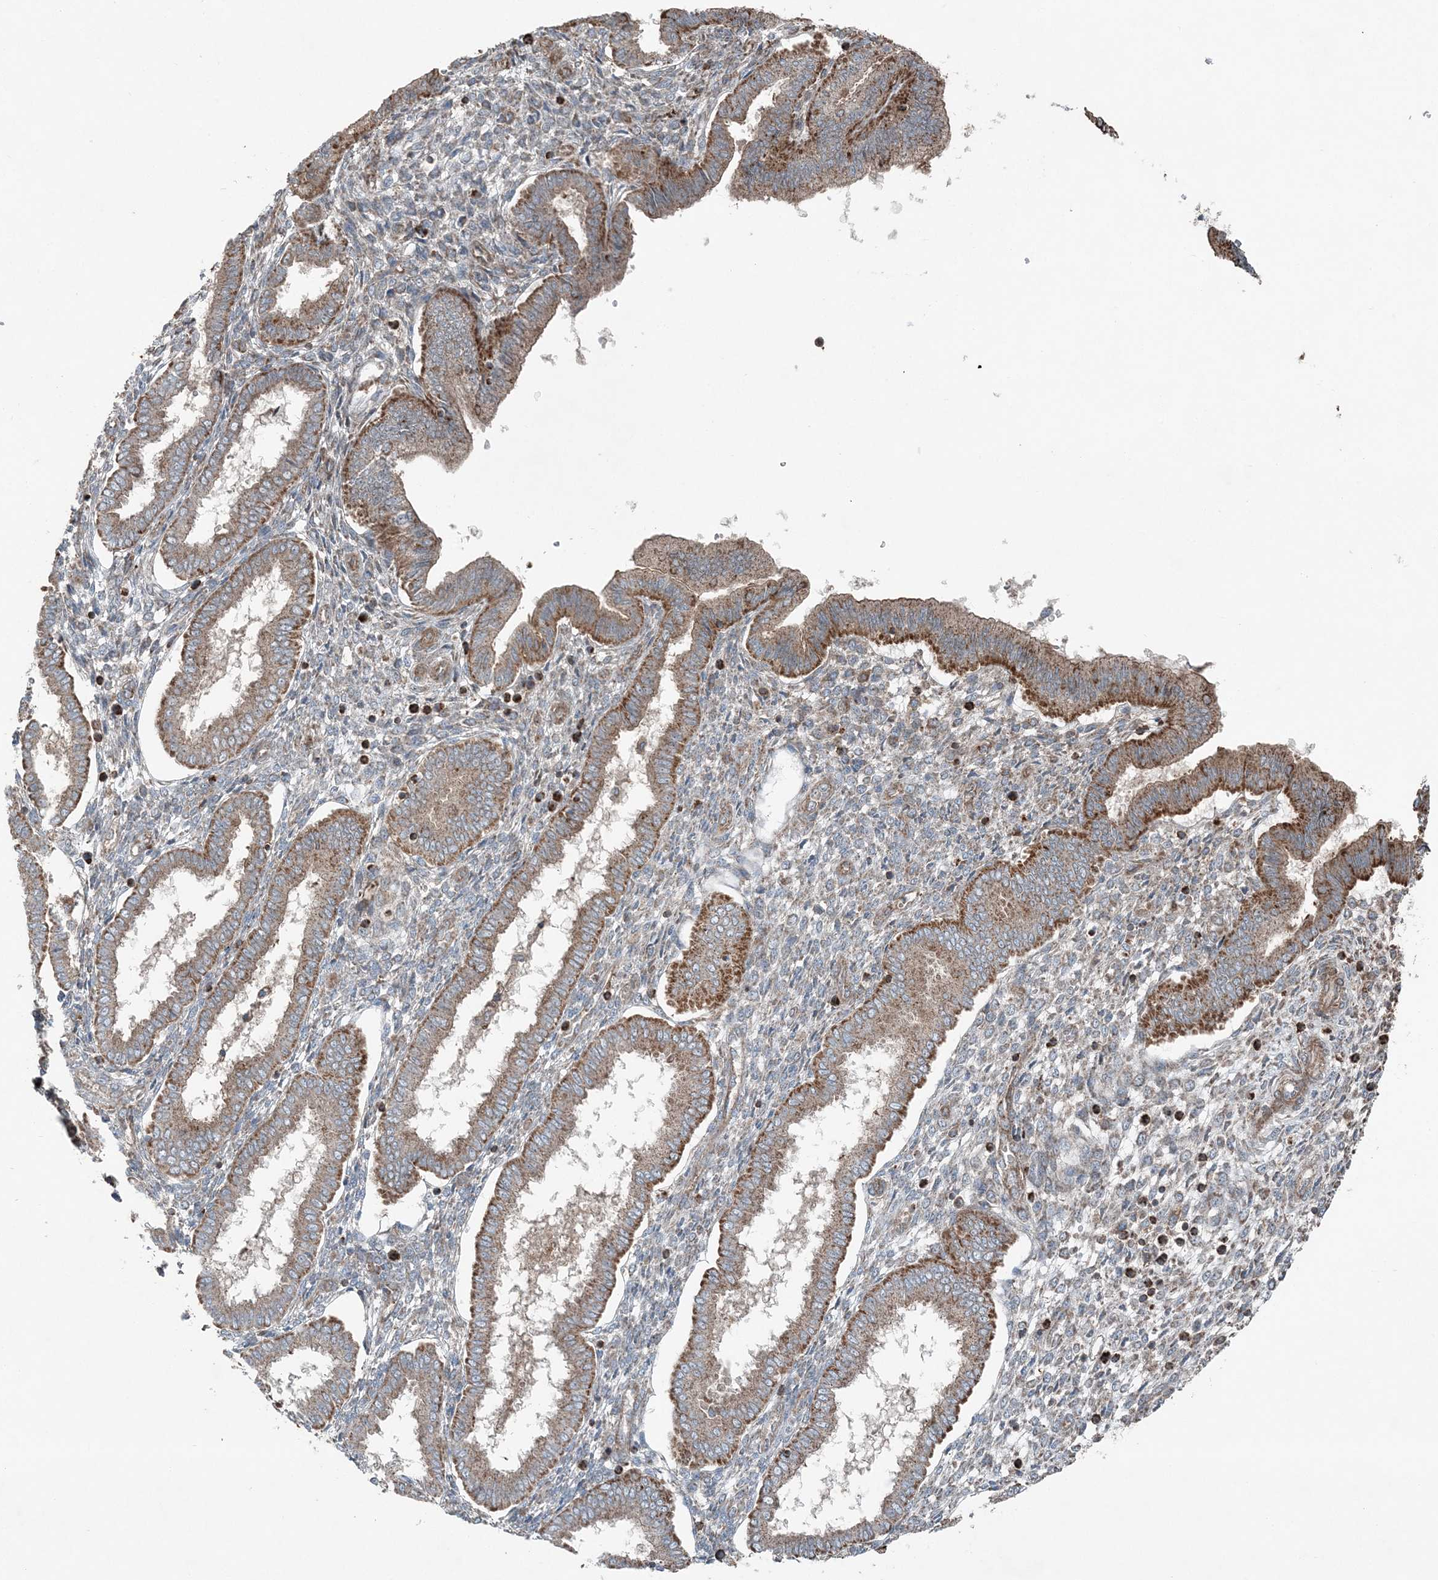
{"staining": {"intensity": "moderate", "quantity": "25%-75%", "location": "cytoplasmic/membranous"}, "tissue": "endometrium", "cell_type": "Cells in endometrial stroma", "image_type": "normal", "snomed": [{"axis": "morphology", "description": "Normal tissue, NOS"}, {"axis": "topography", "description": "Endometrium"}], "caption": "Cells in endometrial stroma demonstrate moderate cytoplasmic/membranous expression in about 25%-75% of cells in unremarkable endometrium.", "gene": "KY", "patient": {"sex": "female", "age": 24}}